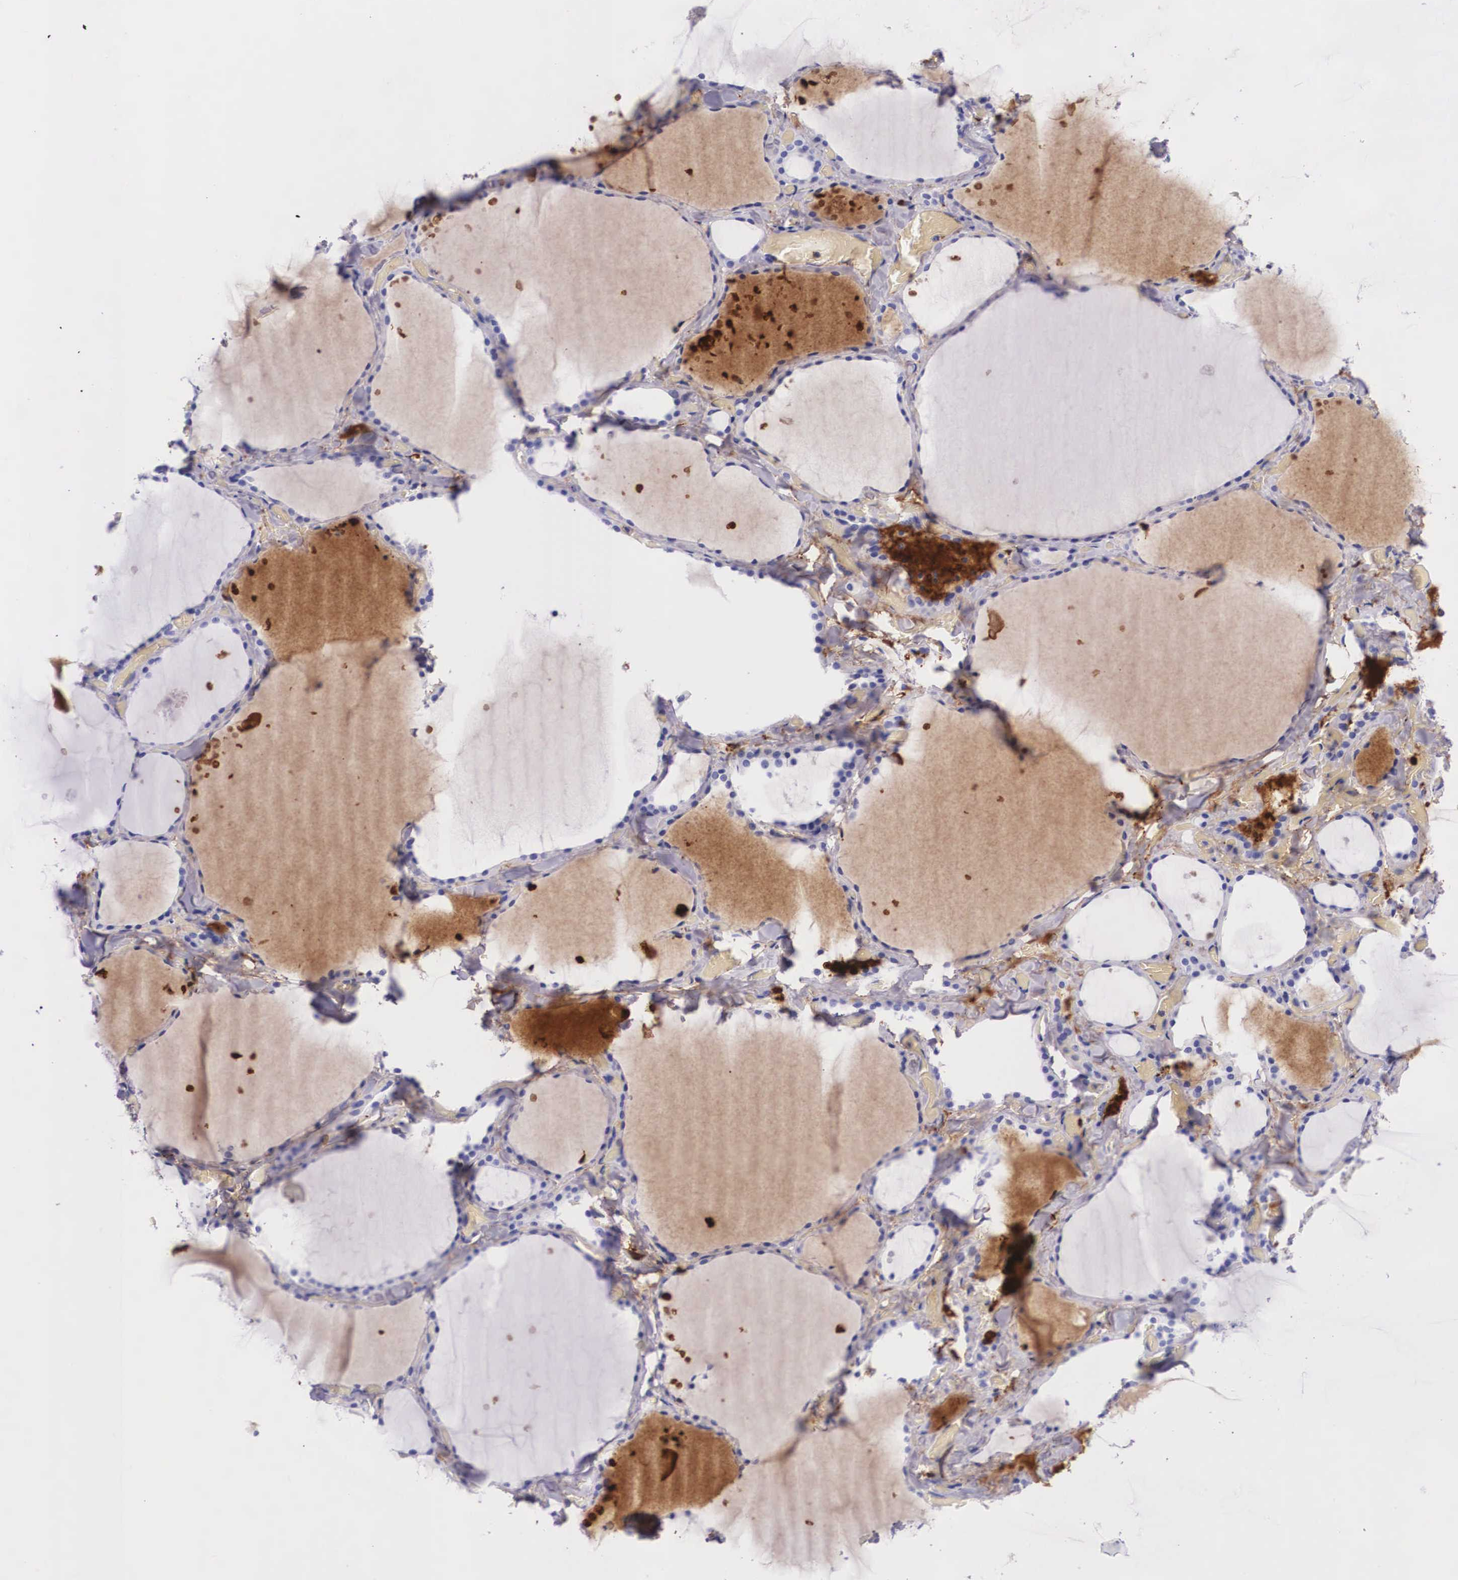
{"staining": {"intensity": "negative", "quantity": "none", "location": "none"}, "tissue": "thyroid gland", "cell_type": "Glandular cells", "image_type": "normal", "snomed": [{"axis": "morphology", "description": "Normal tissue, NOS"}, {"axis": "topography", "description": "Thyroid gland"}], "caption": "Immunohistochemical staining of normal thyroid gland demonstrates no significant expression in glandular cells. Nuclei are stained in blue.", "gene": "PLG", "patient": {"sex": "male", "age": 34}}